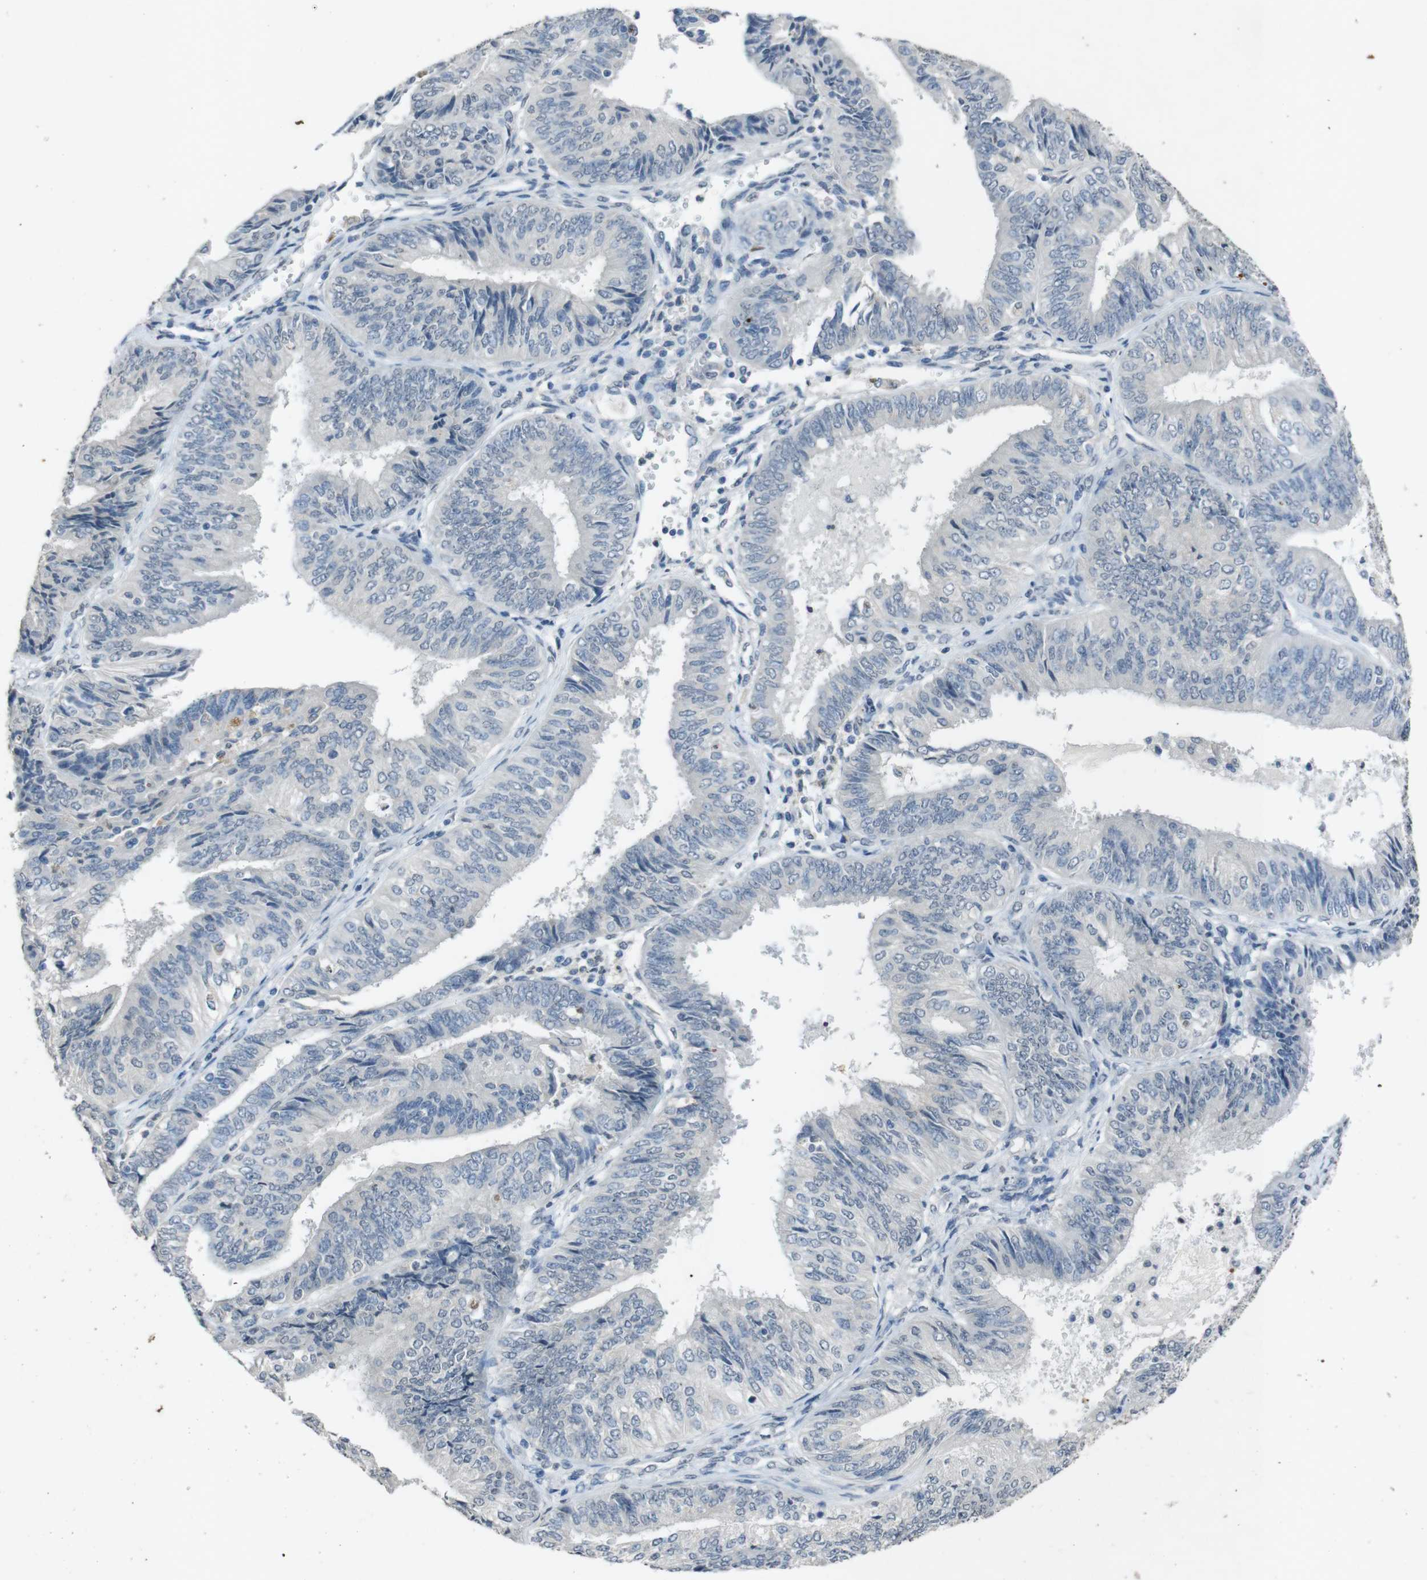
{"staining": {"intensity": "negative", "quantity": "none", "location": "none"}, "tissue": "endometrial cancer", "cell_type": "Tumor cells", "image_type": "cancer", "snomed": [{"axis": "morphology", "description": "Adenocarcinoma, NOS"}, {"axis": "topography", "description": "Endometrium"}], "caption": "Tumor cells show no significant protein staining in adenocarcinoma (endometrial). The staining was performed using DAB (3,3'-diaminobenzidine) to visualize the protein expression in brown, while the nuclei were stained in blue with hematoxylin (Magnification: 20x).", "gene": "STBD1", "patient": {"sex": "female", "age": 58}}